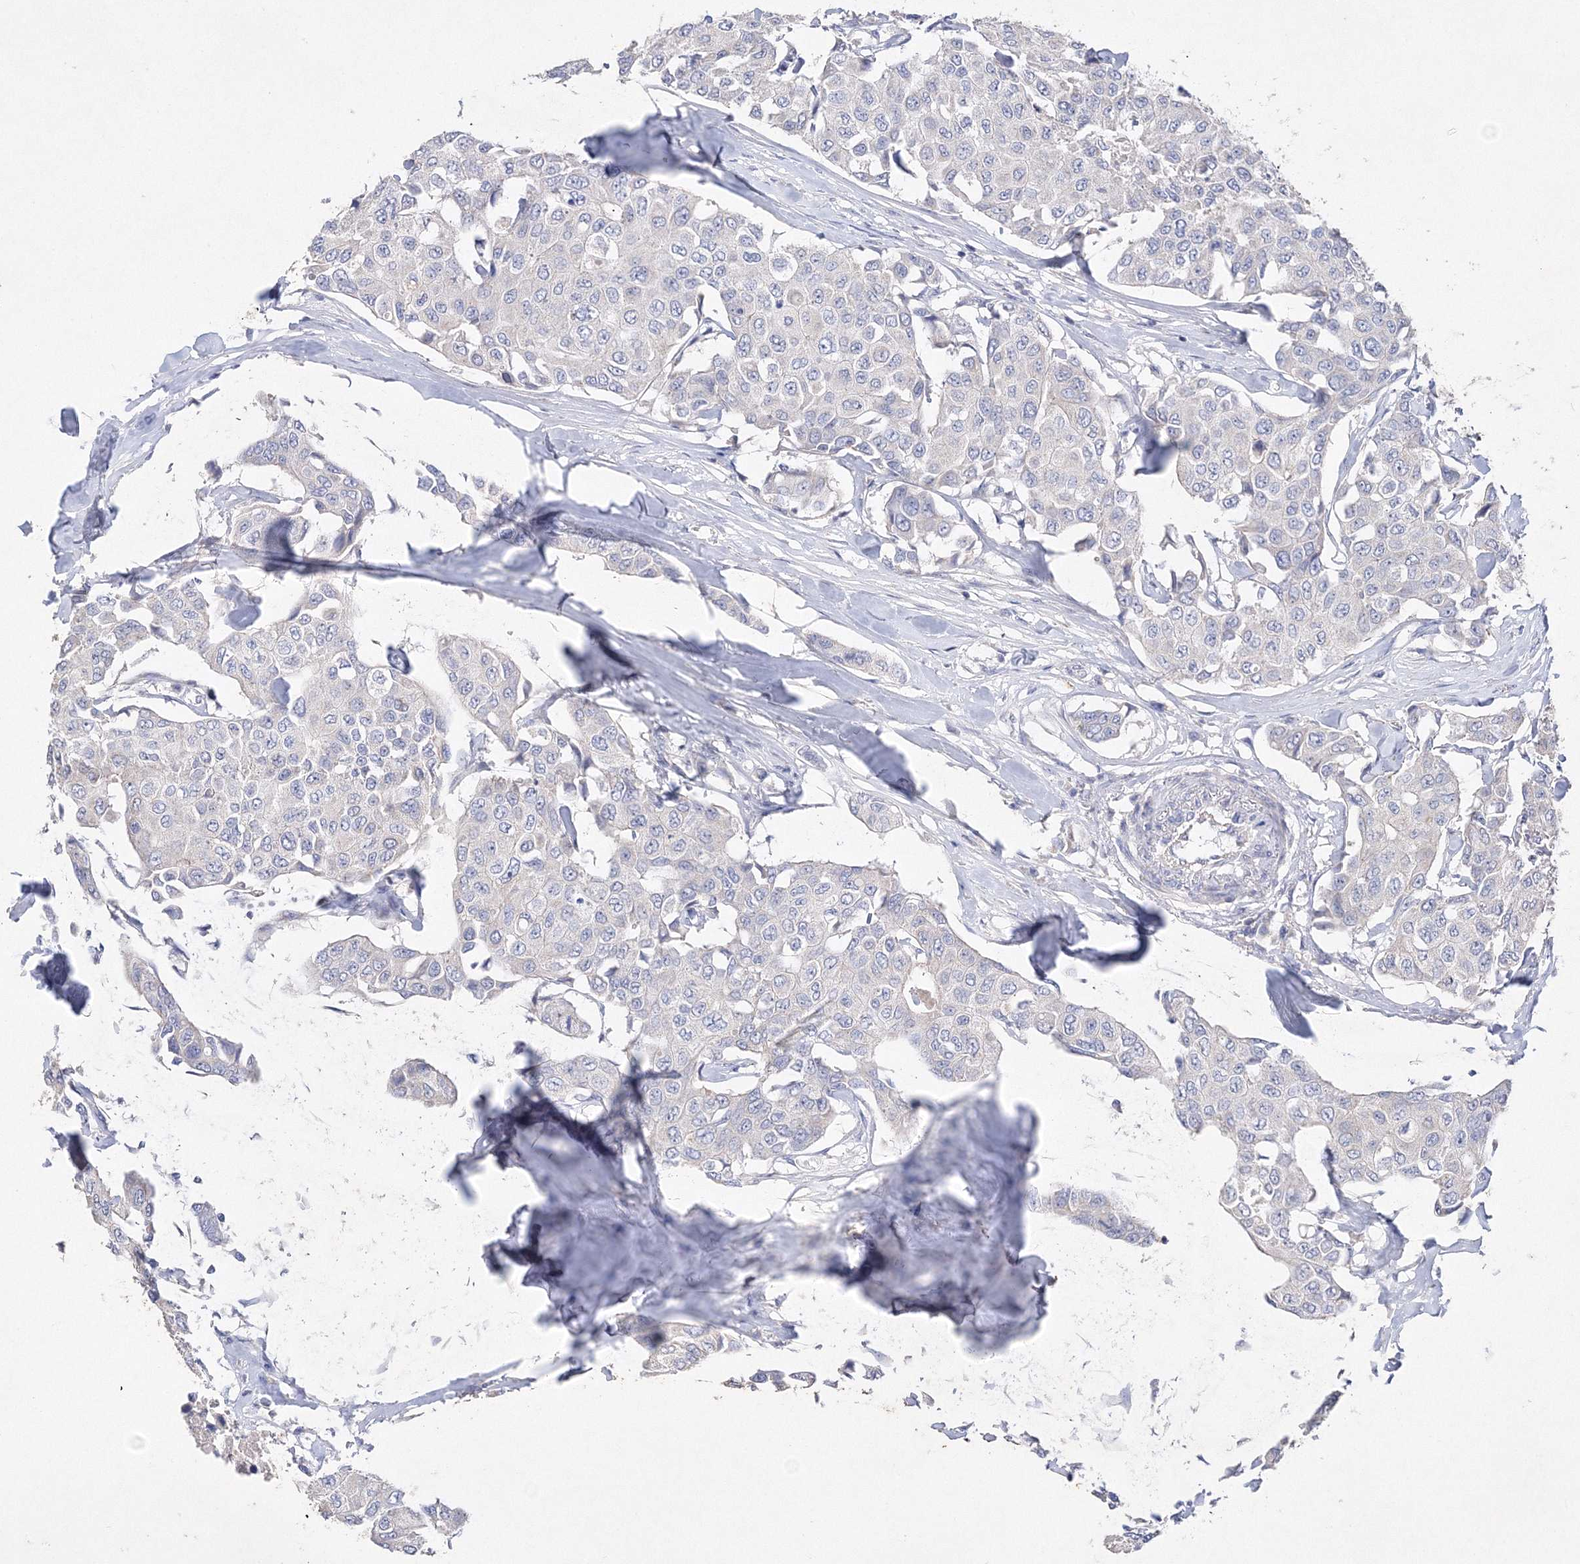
{"staining": {"intensity": "negative", "quantity": "none", "location": "none"}, "tissue": "breast cancer", "cell_type": "Tumor cells", "image_type": "cancer", "snomed": [{"axis": "morphology", "description": "Duct carcinoma"}, {"axis": "topography", "description": "Breast"}], "caption": "A high-resolution photomicrograph shows immunohistochemistry staining of breast cancer, which displays no significant staining in tumor cells.", "gene": "GLS", "patient": {"sex": "female", "age": 80}}